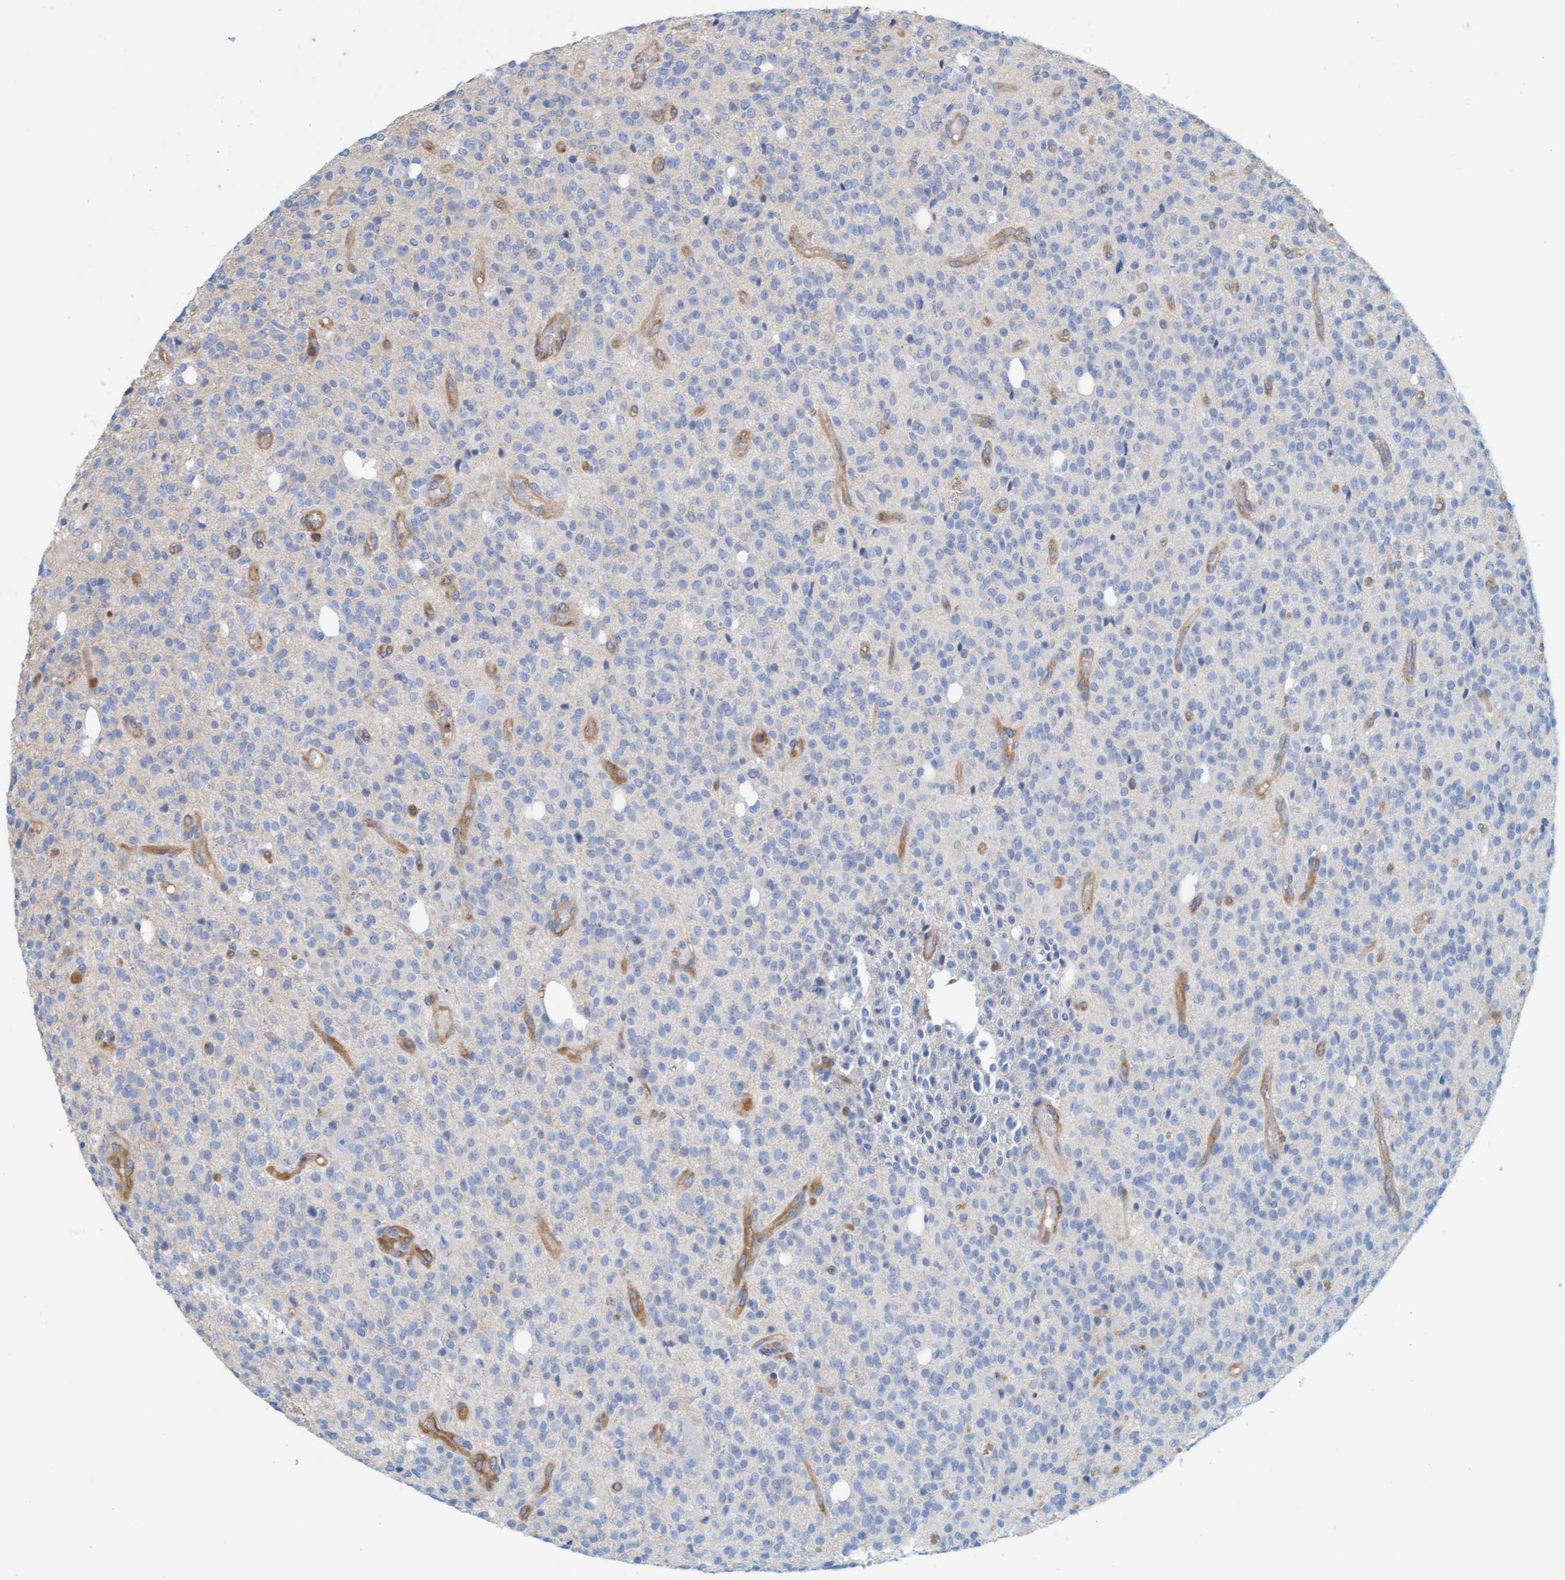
{"staining": {"intensity": "negative", "quantity": "none", "location": "none"}, "tissue": "glioma", "cell_type": "Tumor cells", "image_type": "cancer", "snomed": [{"axis": "morphology", "description": "Glioma, malignant, High grade"}, {"axis": "topography", "description": "Brain"}], "caption": "Immunohistochemistry (IHC) histopathology image of neoplastic tissue: human high-grade glioma (malignant) stained with DAB displays no significant protein expression in tumor cells. (DAB immunohistochemistry (IHC) visualized using brightfield microscopy, high magnification).", "gene": "PRKD2", "patient": {"sex": "male", "age": 34}}